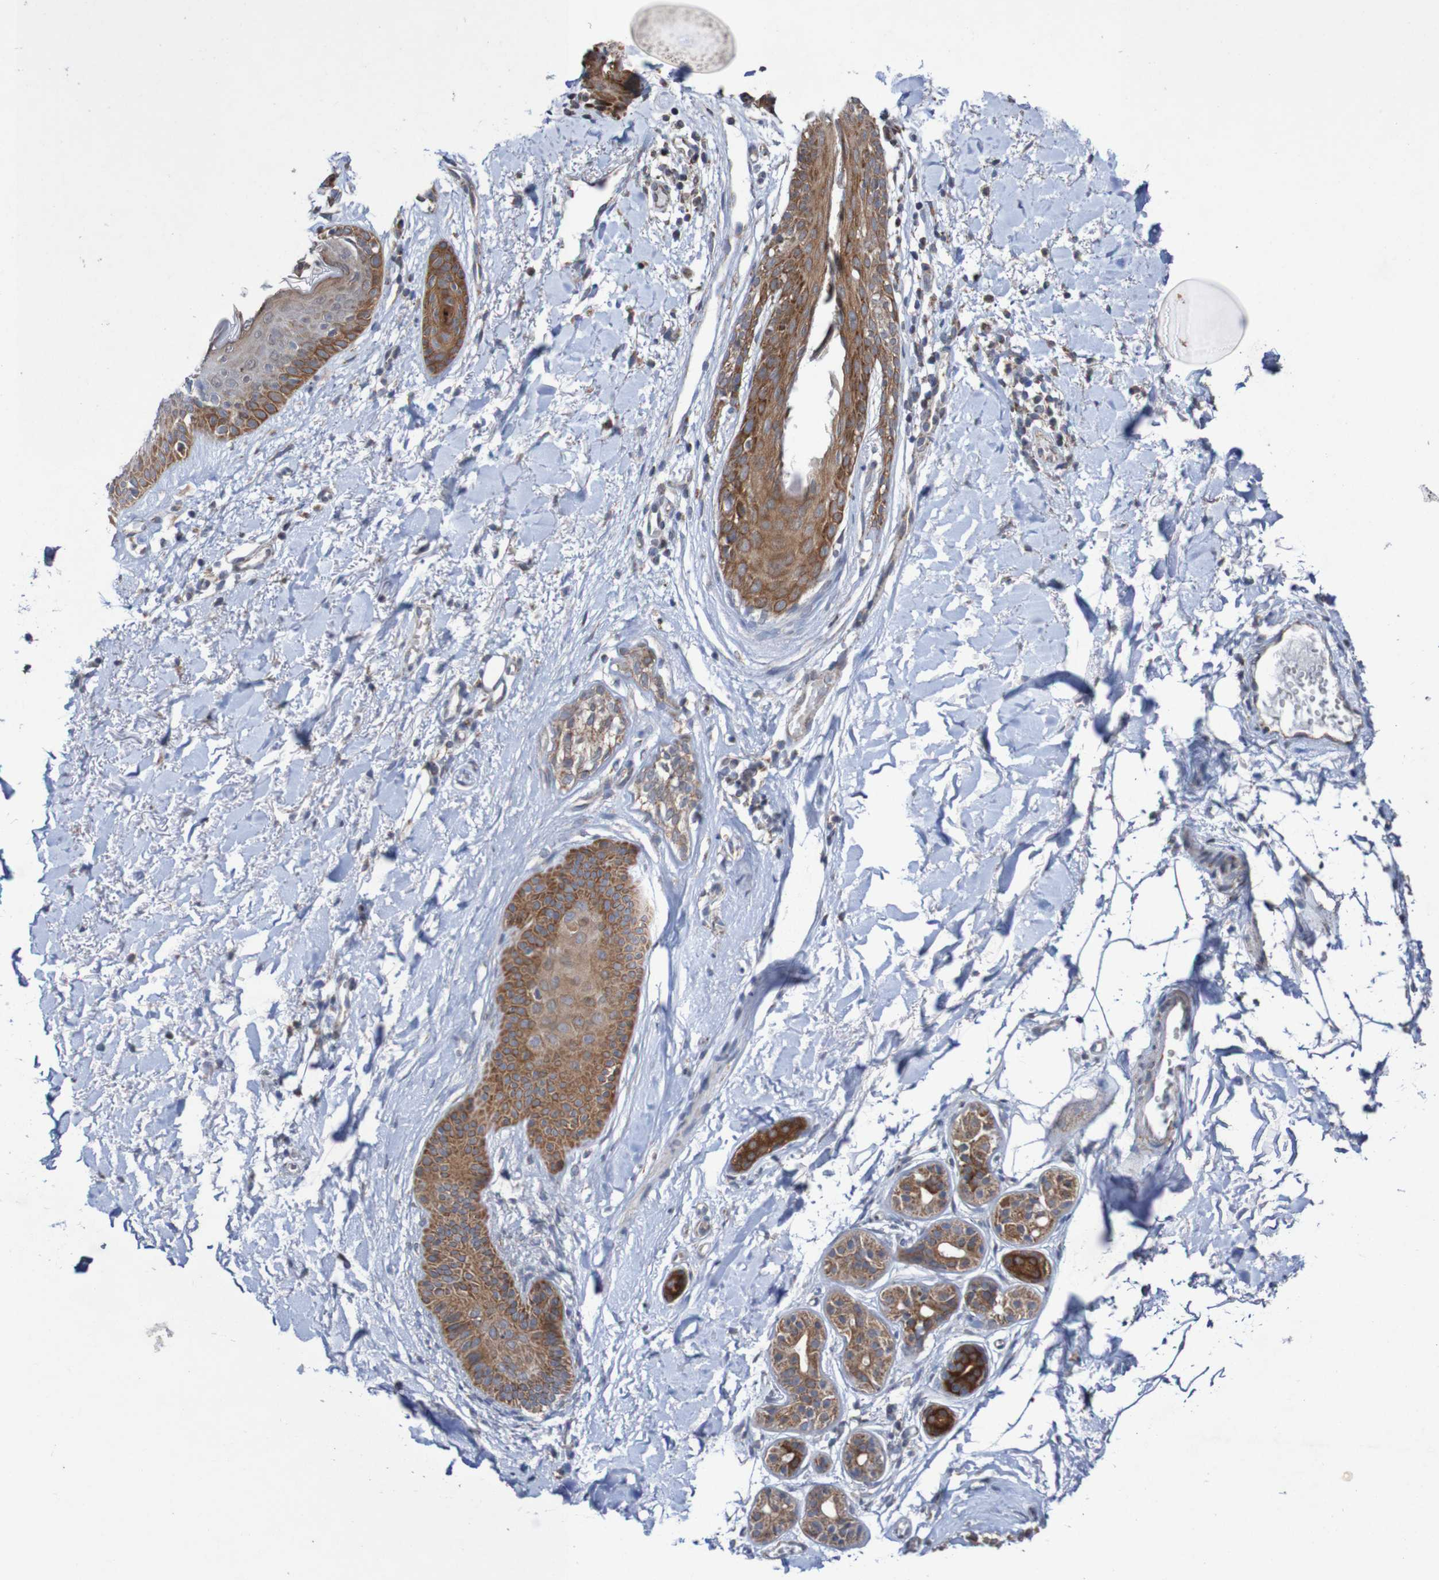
{"staining": {"intensity": "moderate", "quantity": ">75%", "location": "cytoplasmic/membranous"}, "tissue": "skin cancer", "cell_type": "Tumor cells", "image_type": "cancer", "snomed": [{"axis": "morphology", "description": "Normal tissue, NOS"}, {"axis": "morphology", "description": "Basal cell carcinoma"}, {"axis": "topography", "description": "Skin"}], "caption": "The image exhibits immunohistochemical staining of skin basal cell carcinoma. There is moderate cytoplasmic/membranous expression is seen in approximately >75% of tumor cells.", "gene": "DVL1", "patient": {"sex": "female", "age": 70}}